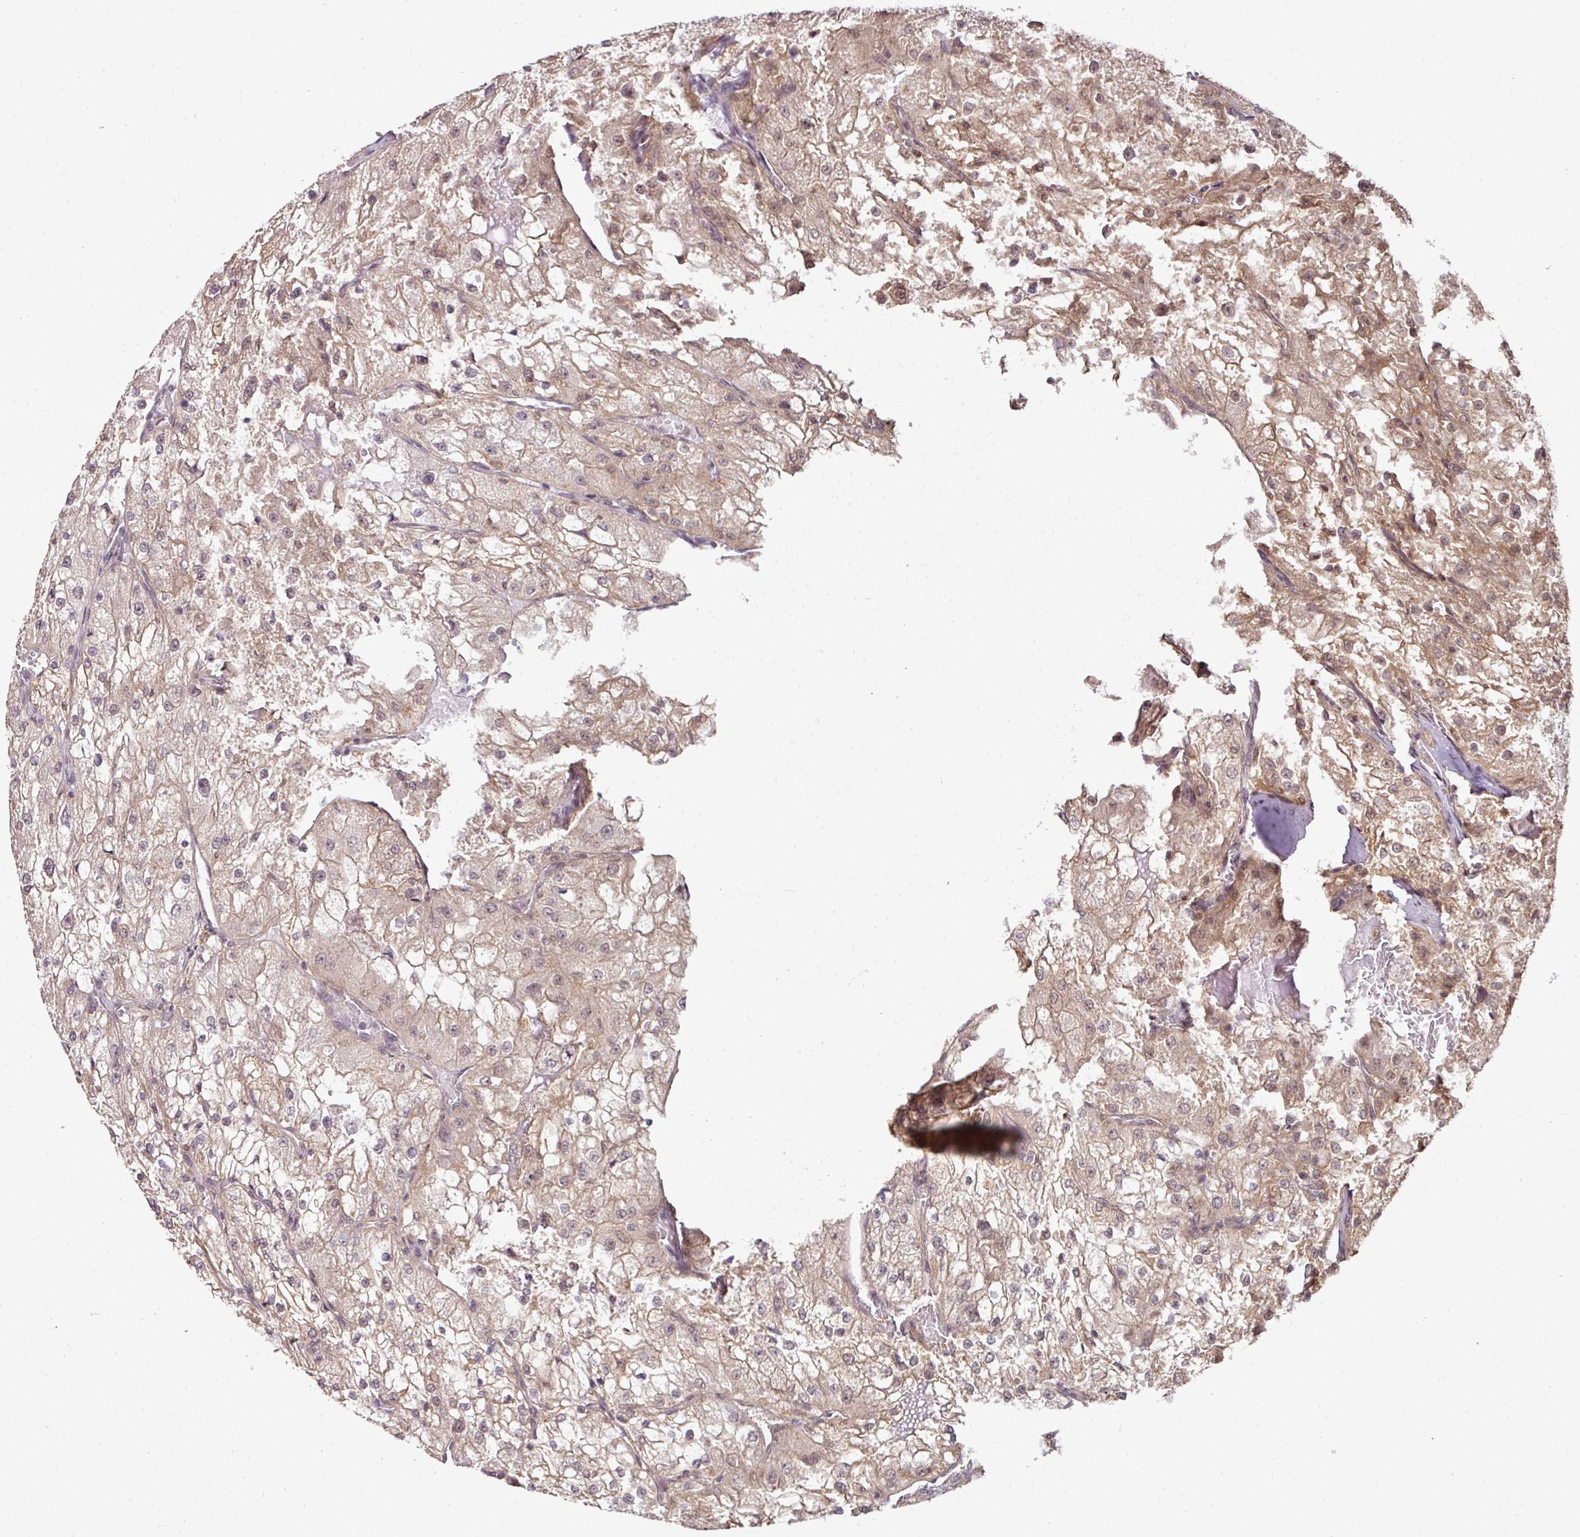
{"staining": {"intensity": "weak", "quantity": ">75%", "location": "cytoplasmic/membranous"}, "tissue": "renal cancer", "cell_type": "Tumor cells", "image_type": "cancer", "snomed": [{"axis": "morphology", "description": "Adenocarcinoma, NOS"}, {"axis": "topography", "description": "Kidney"}], "caption": "Human renal cancer (adenocarcinoma) stained for a protein (brown) displays weak cytoplasmic/membranous positive expression in approximately >75% of tumor cells.", "gene": "ANKRD18A", "patient": {"sex": "female", "age": 74}}